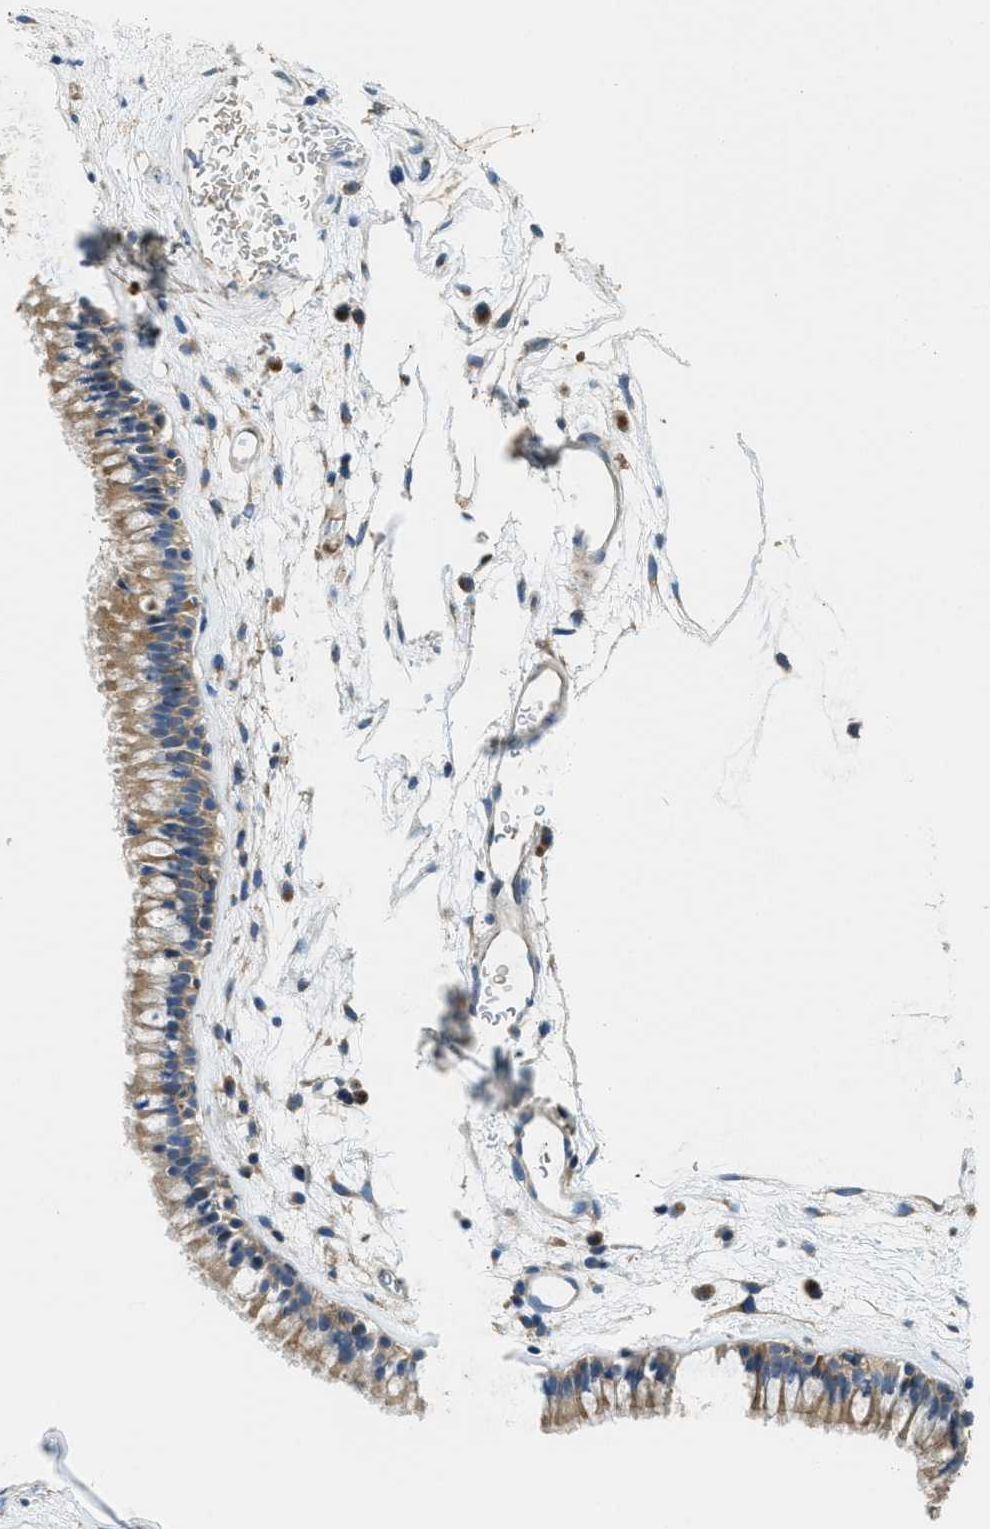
{"staining": {"intensity": "moderate", "quantity": ">75%", "location": "cytoplasmic/membranous"}, "tissue": "nasopharynx", "cell_type": "Respiratory epithelial cells", "image_type": "normal", "snomed": [{"axis": "morphology", "description": "Normal tissue, NOS"}, {"axis": "morphology", "description": "Inflammation, NOS"}, {"axis": "topography", "description": "Nasopharynx"}], "caption": "High-power microscopy captured an immunohistochemistry (IHC) histopathology image of normal nasopharynx, revealing moderate cytoplasmic/membranous staining in about >75% of respiratory epithelial cells. The protein of interest is shown in brown color, while the nuclei are stained blue.", "gene": "RFFL", "patient": {"sex": "male", "age": 48}}